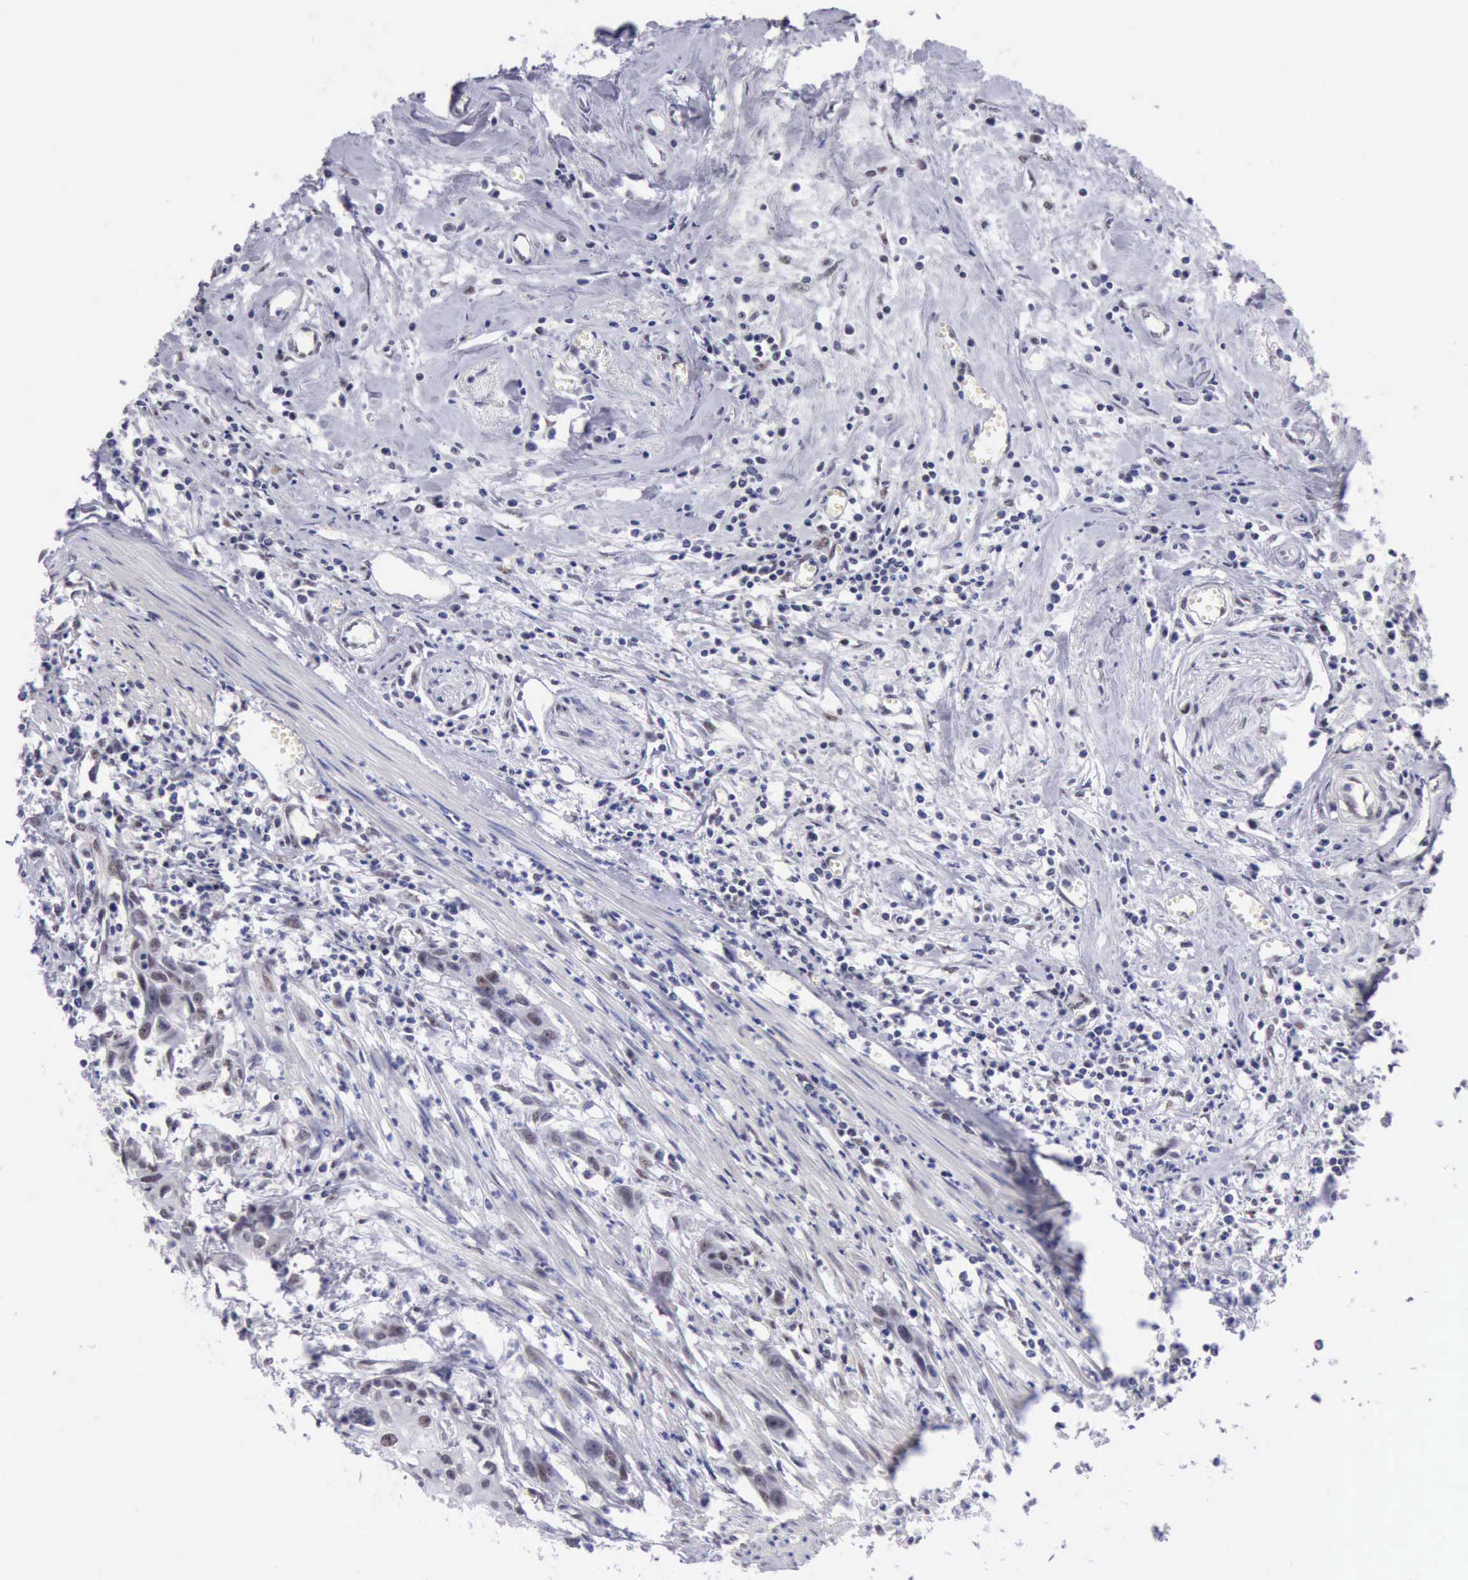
{"staining": {"intensity": "weak", "quantity": "25%-75%", "location": "nuclear"}, "tissue": "urothelial cancer", "cell_type": "Tumor cells", "image_type": "cancer", "snomed": [{"axis": "morphology", "description": "Urothelial carcinoma, High grade"}, {"axis": "topography", "description": "Urinary bladder"}], "caption": "A brown stain labels weak nuclear expression of a protein in human urothelial cancer tumor cells. (IHC, brightfield microscopy, high magnification).", "gene": "ERCC4", "patient": {"sex": "male", "age": 54}}